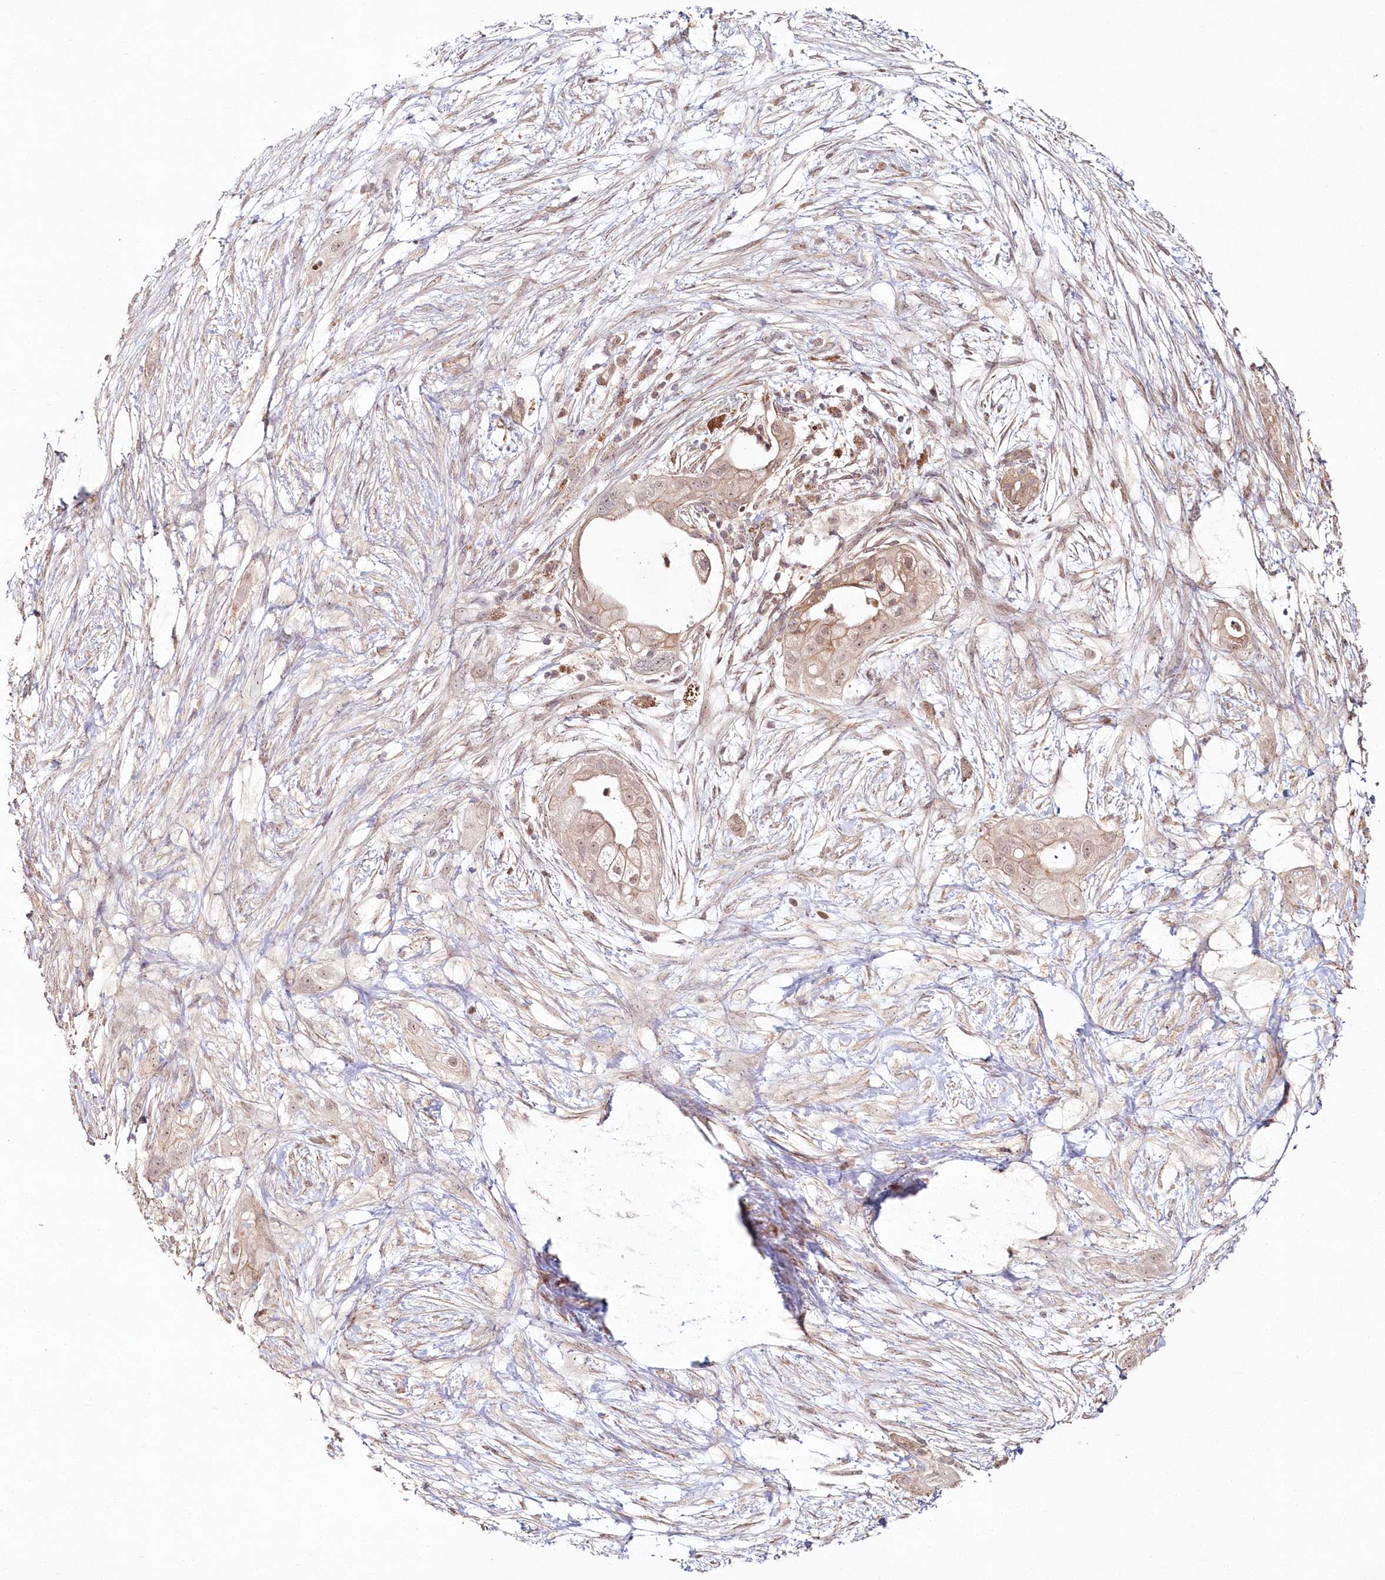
{"staining": {"intensity": "moderate", "quantity": ">75%", "location": "cytoplasmic/membranous,nuclear"}, "tissue": "pancreatic cancer", "cell_type": "Tumor cells", "image_type": "cancer", "snomed": [{"axis": "morphology", "description": "Adenocarcinoma, NOS"}, {"axis": "topography", "description": "Pancreas"}], "caption": "A brown stain shows moderate cytoplasmic/membranous and nuclear staining of a protein in pancreatic cancer tumor cells. The staining is performed using DAB (3,3'-diaminobenzidine) brown chromogen to label protein expression. The nuclei are counter-stained blue using hematoxylin.", "gene": "HYCC2", "patient": {"sex": "male", "age": 53}}